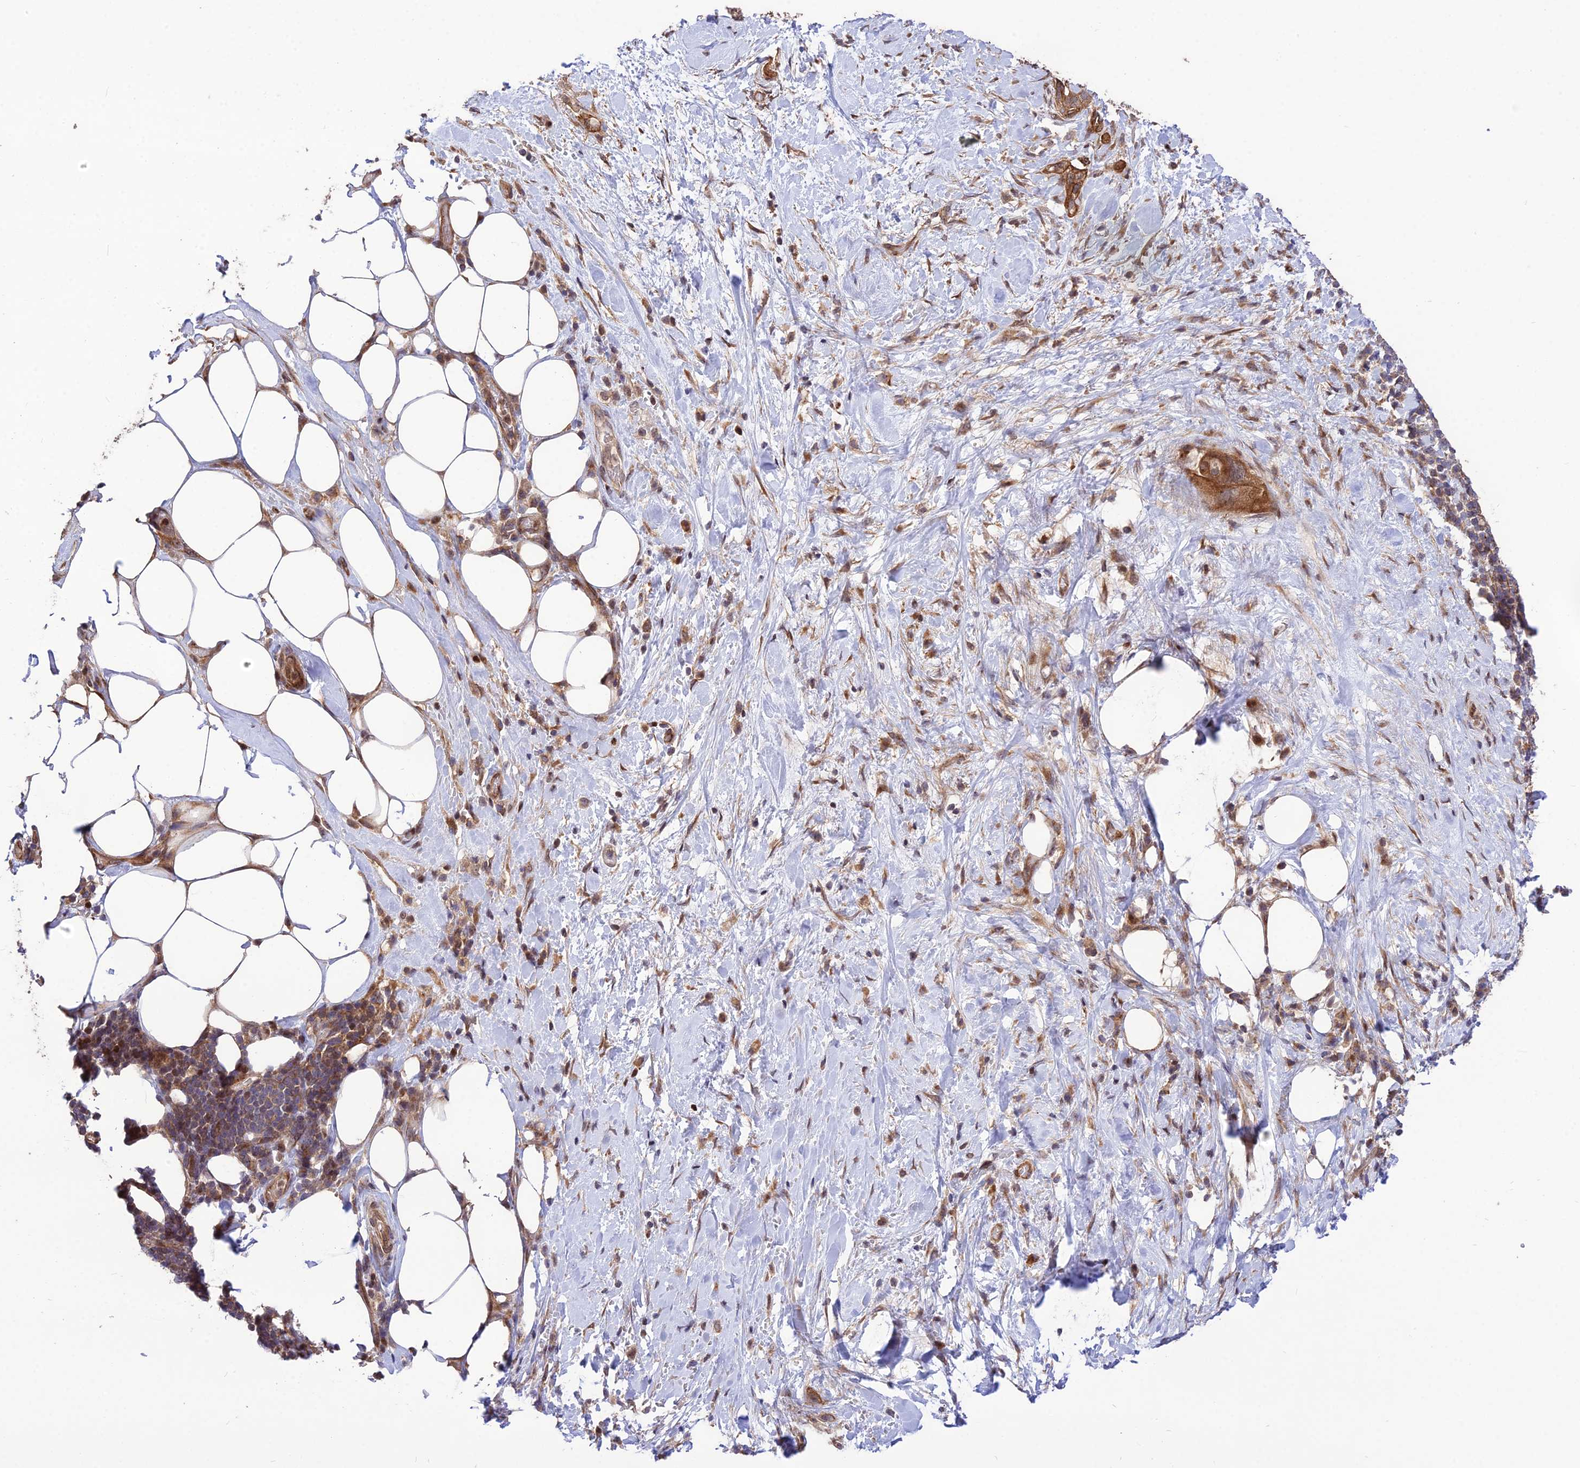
{"staining": {"intensity": "moderate", "quantity": ">75%", "location": "cytoplasmic/membranous"}, "tissue": "pancreatic cancer", "cell_type": "Tumor cells", "image_type": "cancer", "snomed": [{"axis": "morphology", "description": "Adenocarcinoma, NOS"}, {"axis": "topography", "description": "Pancreas"}], "caption": "Brown immunohistochemical staining in human pancreatic cancer demonstrates moderate cytoplasmic/membranous expression in approximately >75% of tumor cells. Immunohistochemistry (ihc) stains the protein of interest in brown and the nuclei are stained blue.", "gene": "SMG6", "patient": {"sex": "male", "age": 44}}